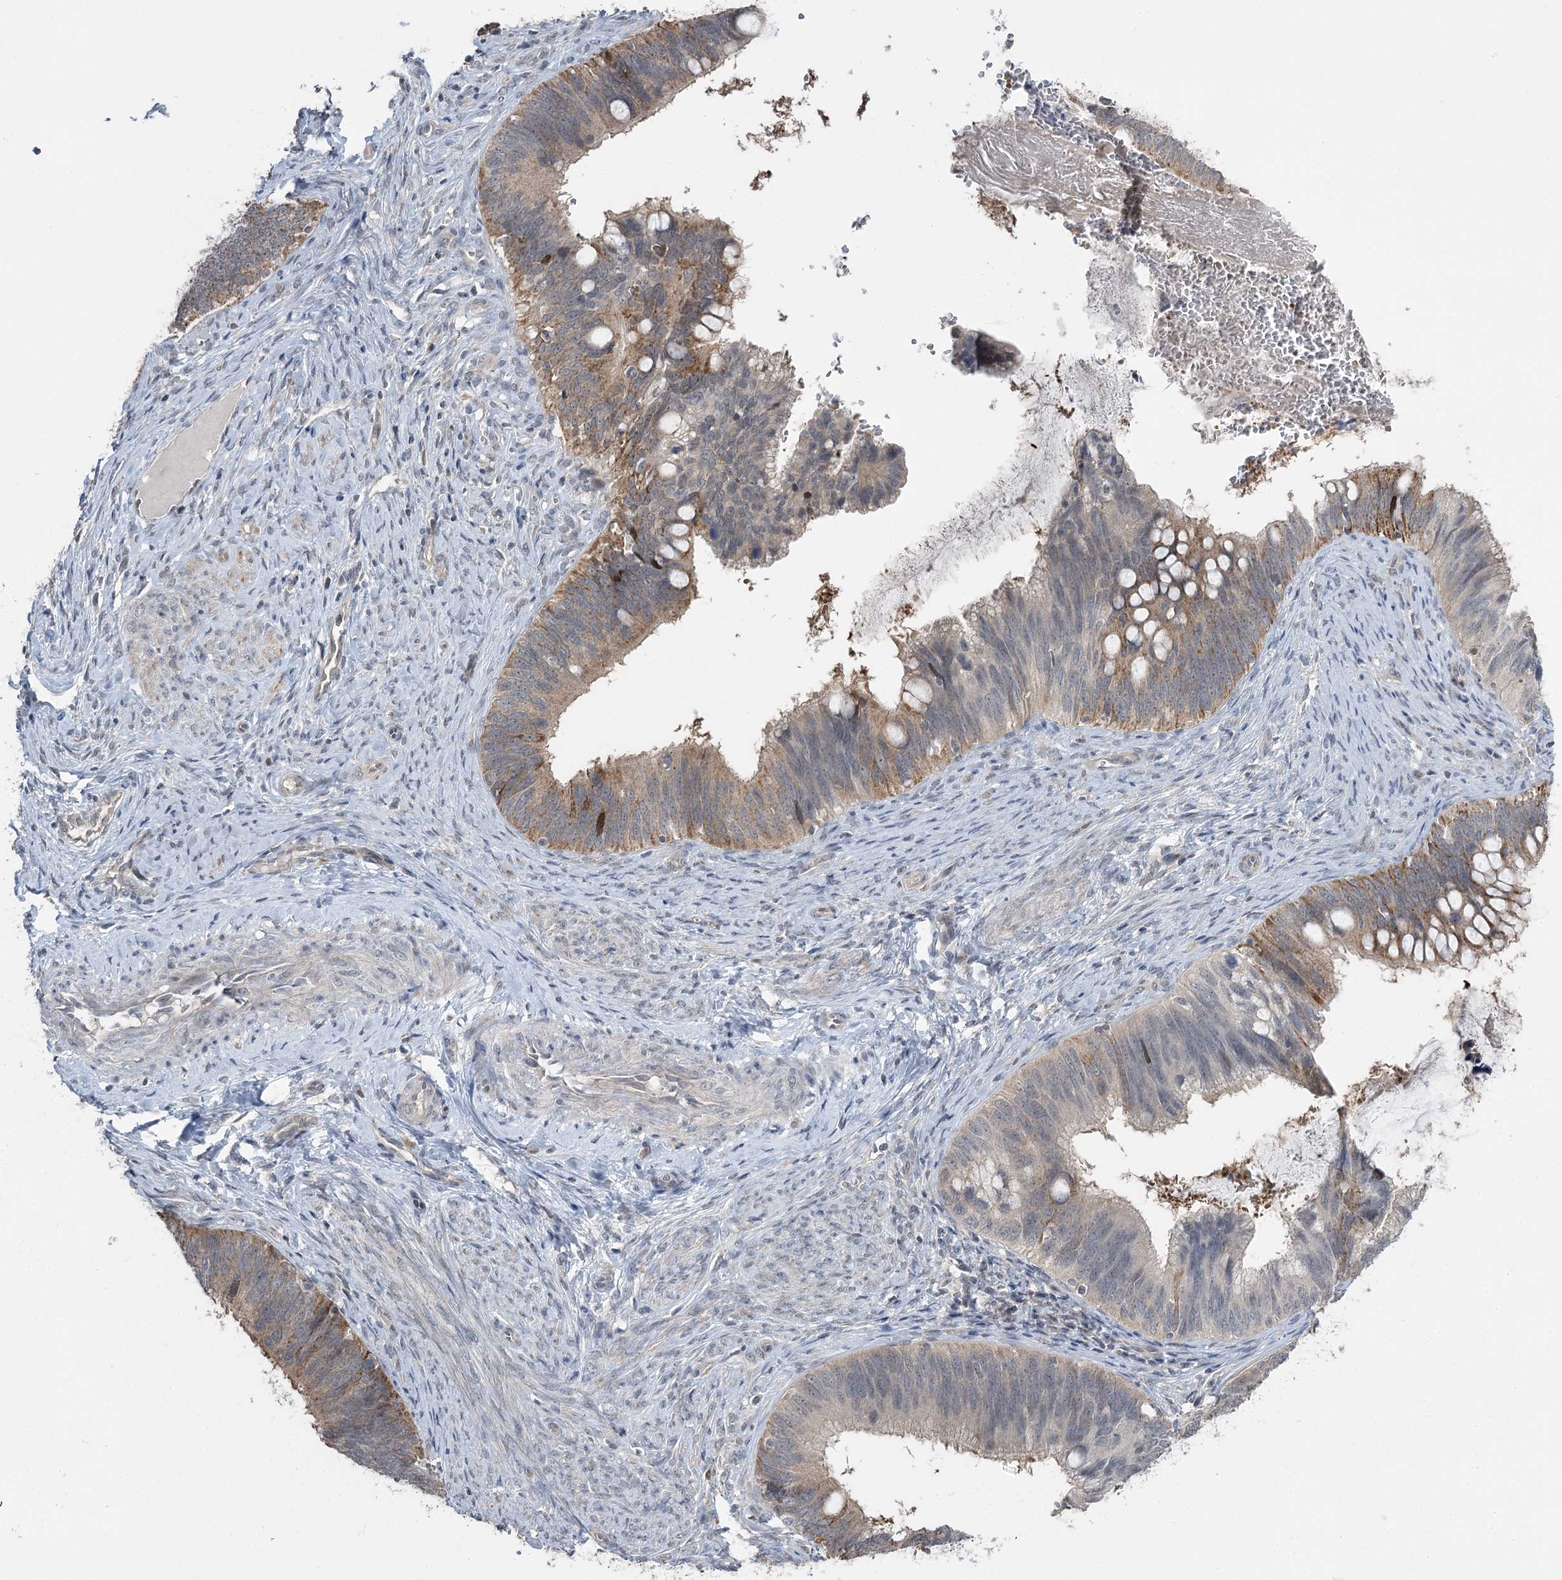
{"staining": {"intensity": "moderate", "quantity": "<25%", "location": "cytoplasmic/membranous"}, "tissue": "cervical cancer", "cell_type": "Tumor cells", "image_type": "cancer", "snomed": [{"axis": "morphology", "description": "Adenocarcinoma, NOS"}, {"axis": "topography", "description": "Cervix"}], "caption": "A brown stain shows moderate cytoplasmic/membranous expression of a protein in cervical cancer tumor cells.", "gene": "PHYHIPL", "patient": {"sex": "female", "age": 42}}